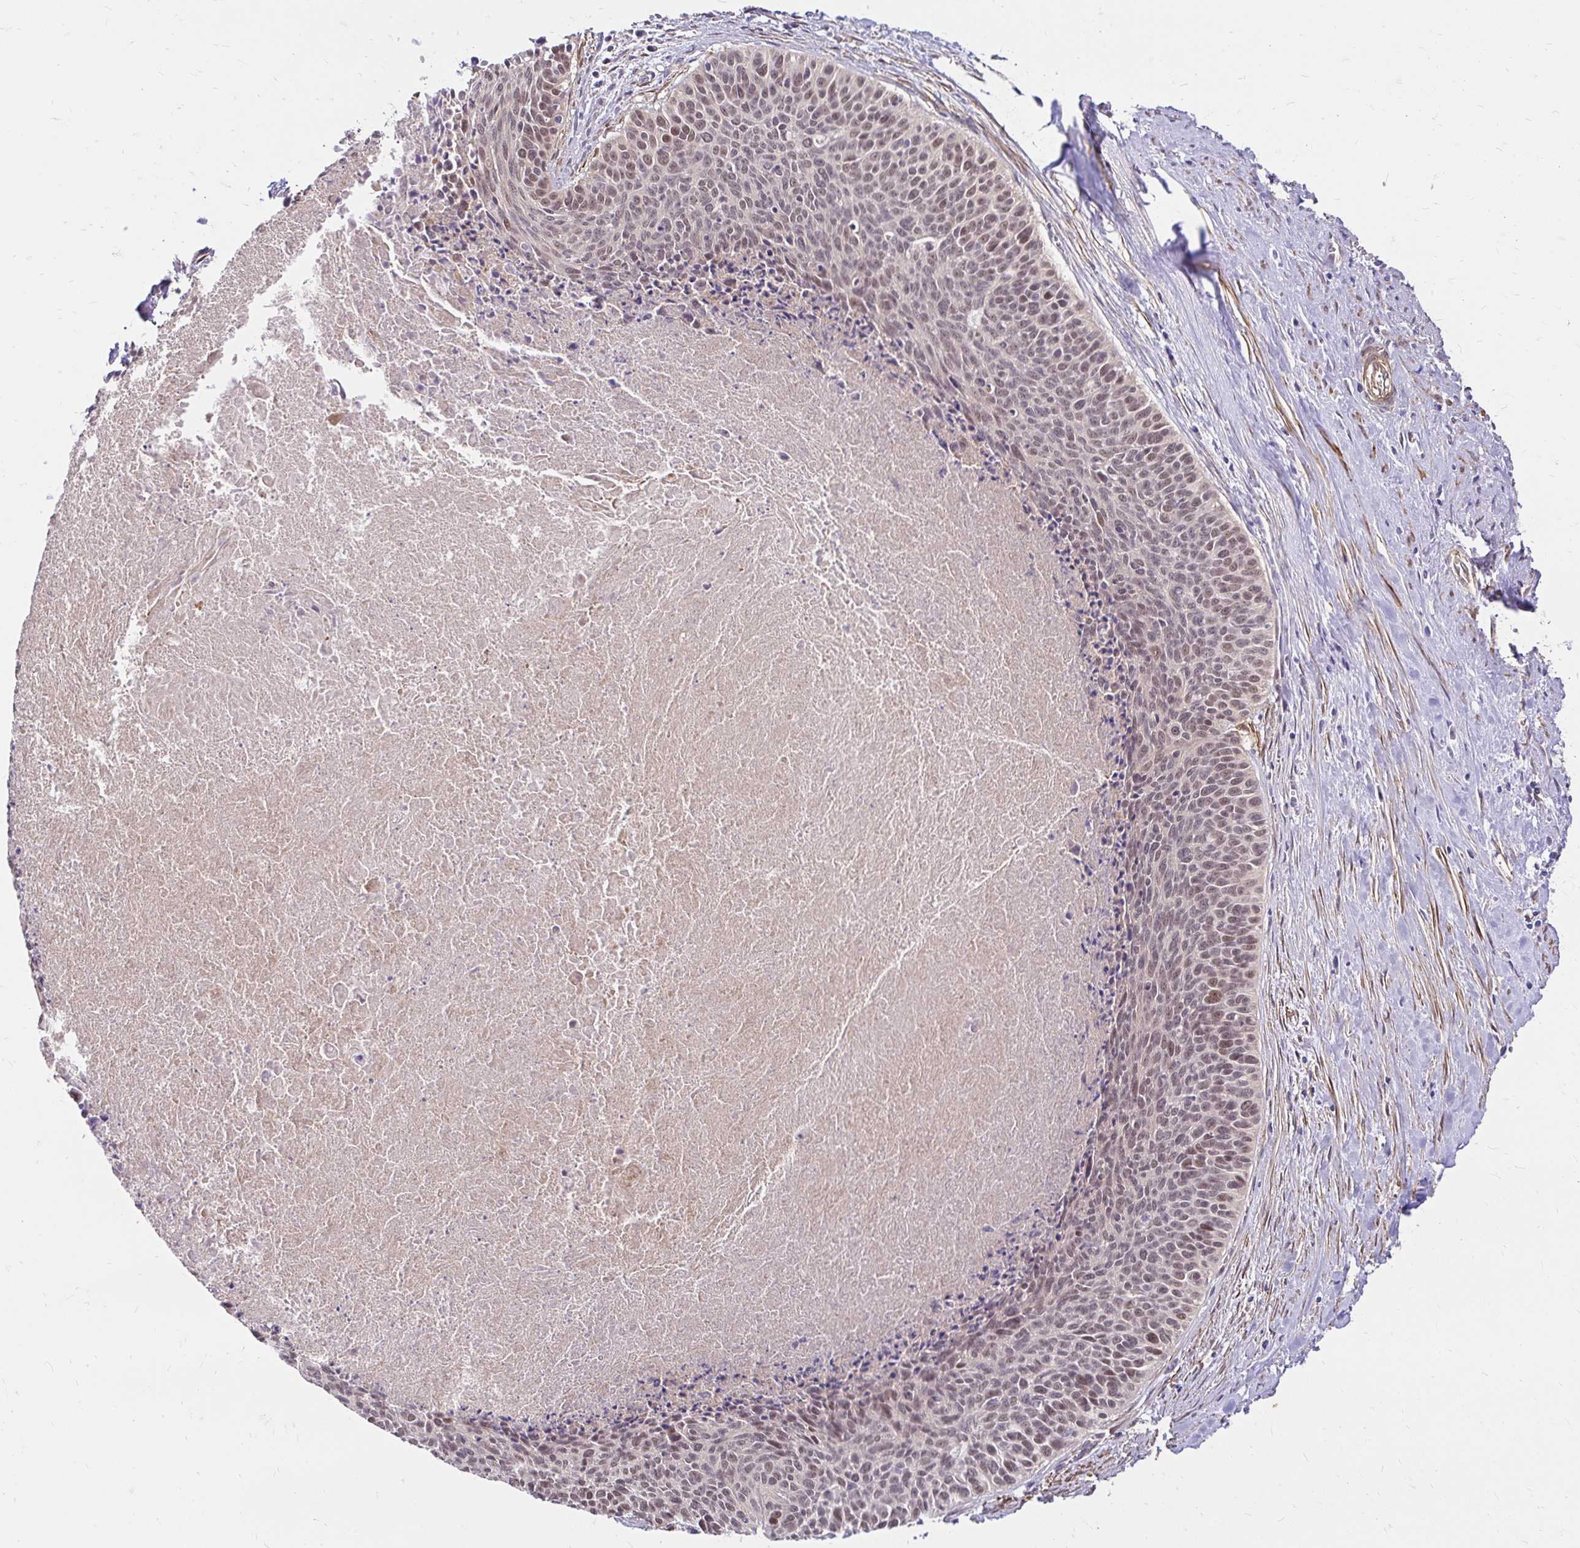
{"staining": {"intensity": "moderate", "quantity": "25%-75%", "location": "nuclear"}, "tissue": "cervical cancer", "cell_type": "Tumor cells", "image_type": "cancer", "snomed": [{"axis": "morphology", "description": "Squamous cell carcinoma, NOS"}, {"axis": "topography", "description": "Cervix"}], "caption": "Cervical cancer (squamous cell carcinoma) stained for a protein (brown) displays moderate nuclear positive positivity in approximately 25%-75% of tumor cells.", "gene": "YAP1", "patient": {"sex": "female", "age": 55}}